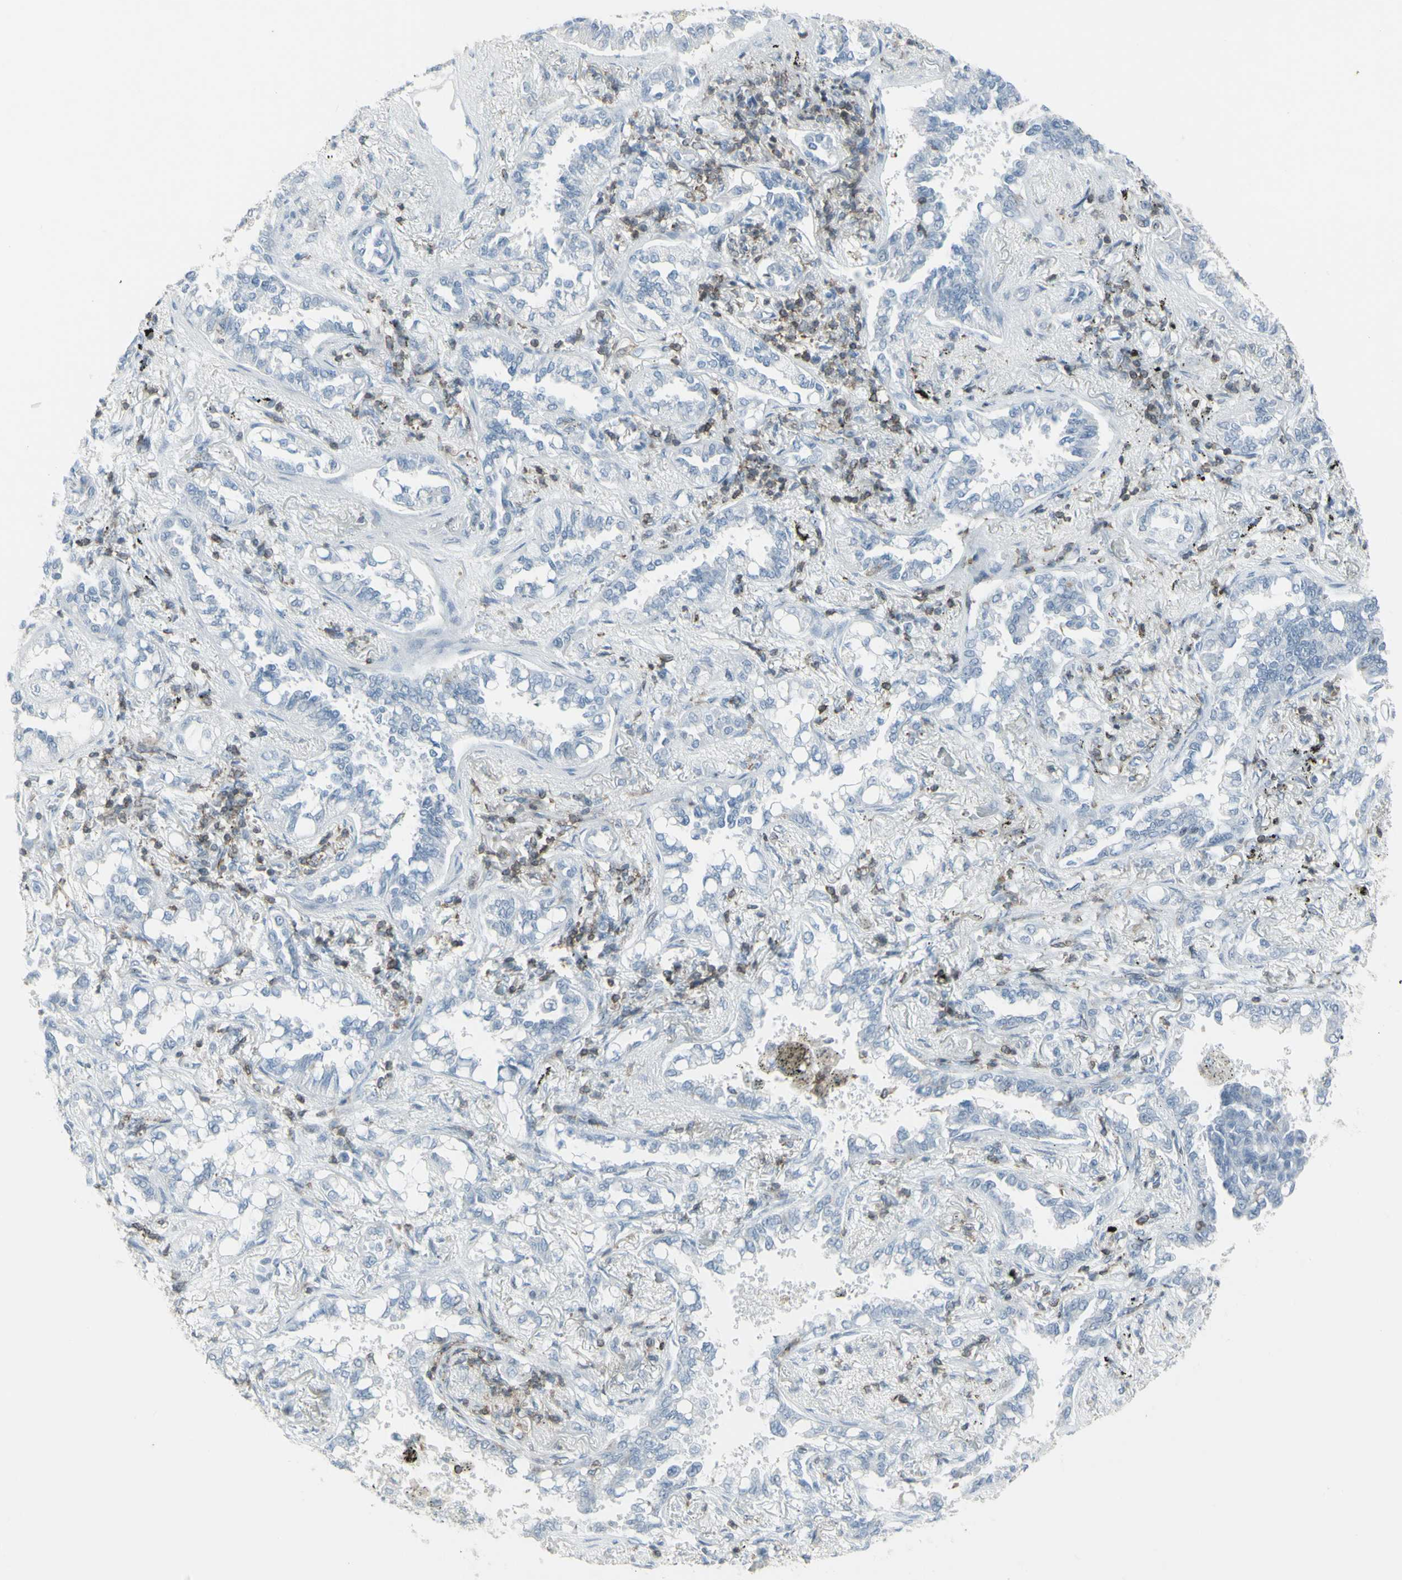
{"staining": {"intensity": "negative", "quantity": "none", "location": "none"}, "tissue": "lung cancer", "cell_type": "Tumor cells", "image_type": "cancer", "snomed": [{"axis": "morphology", "description": "Normal tissue, NOS"}, {"axis": "morphology", "description": "Adenocarcinoma, NOS"}, {"axis": "topography", "description": "Lung"}], "caption": "A photomicrograph of human lung cancer is negative for staining in tumor cells.", "gene": "NRG1", "patient": {"sex": "male", "age": 59}}